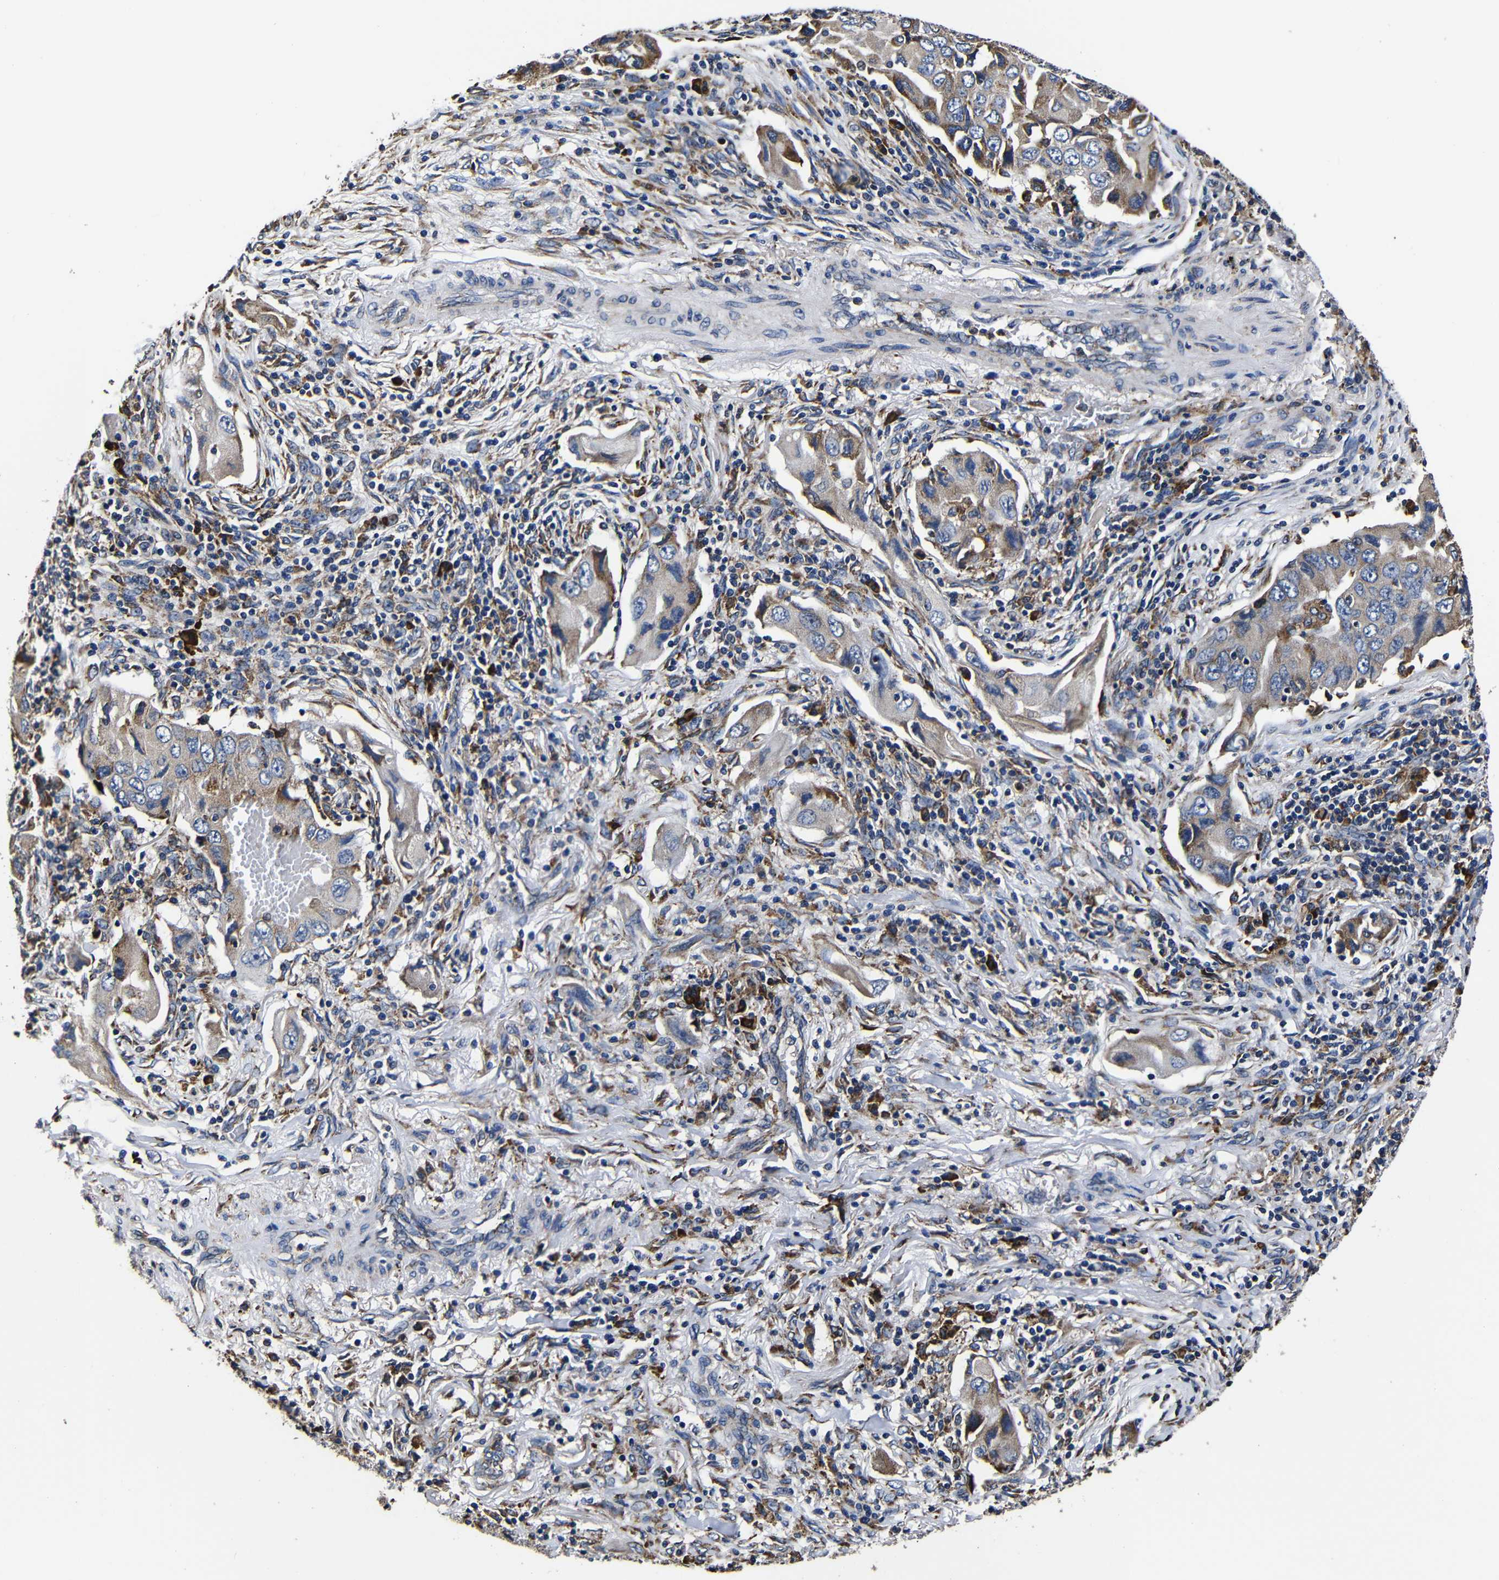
{"staining": {"intensity": "weak", "quantity": "25%-75%", "location": "cytoplasmic/membranous"}, "tissue": "lung cancer", "cell_type": "Tumor cells", "image_type": "cancer", "snomed": [{"axis": "morphology", "description": "Adenocarcinoma, NOS"}, {"axis": "topography", "description": "Lung"}], "caption": "Protein analysis of lung cancer tissue exhibits weak cytoplasmic/membranous staining in about 25%-75% of tumor cells.", "gene": "SCN9A", "patient": {"sex": "female", "age": 65}}